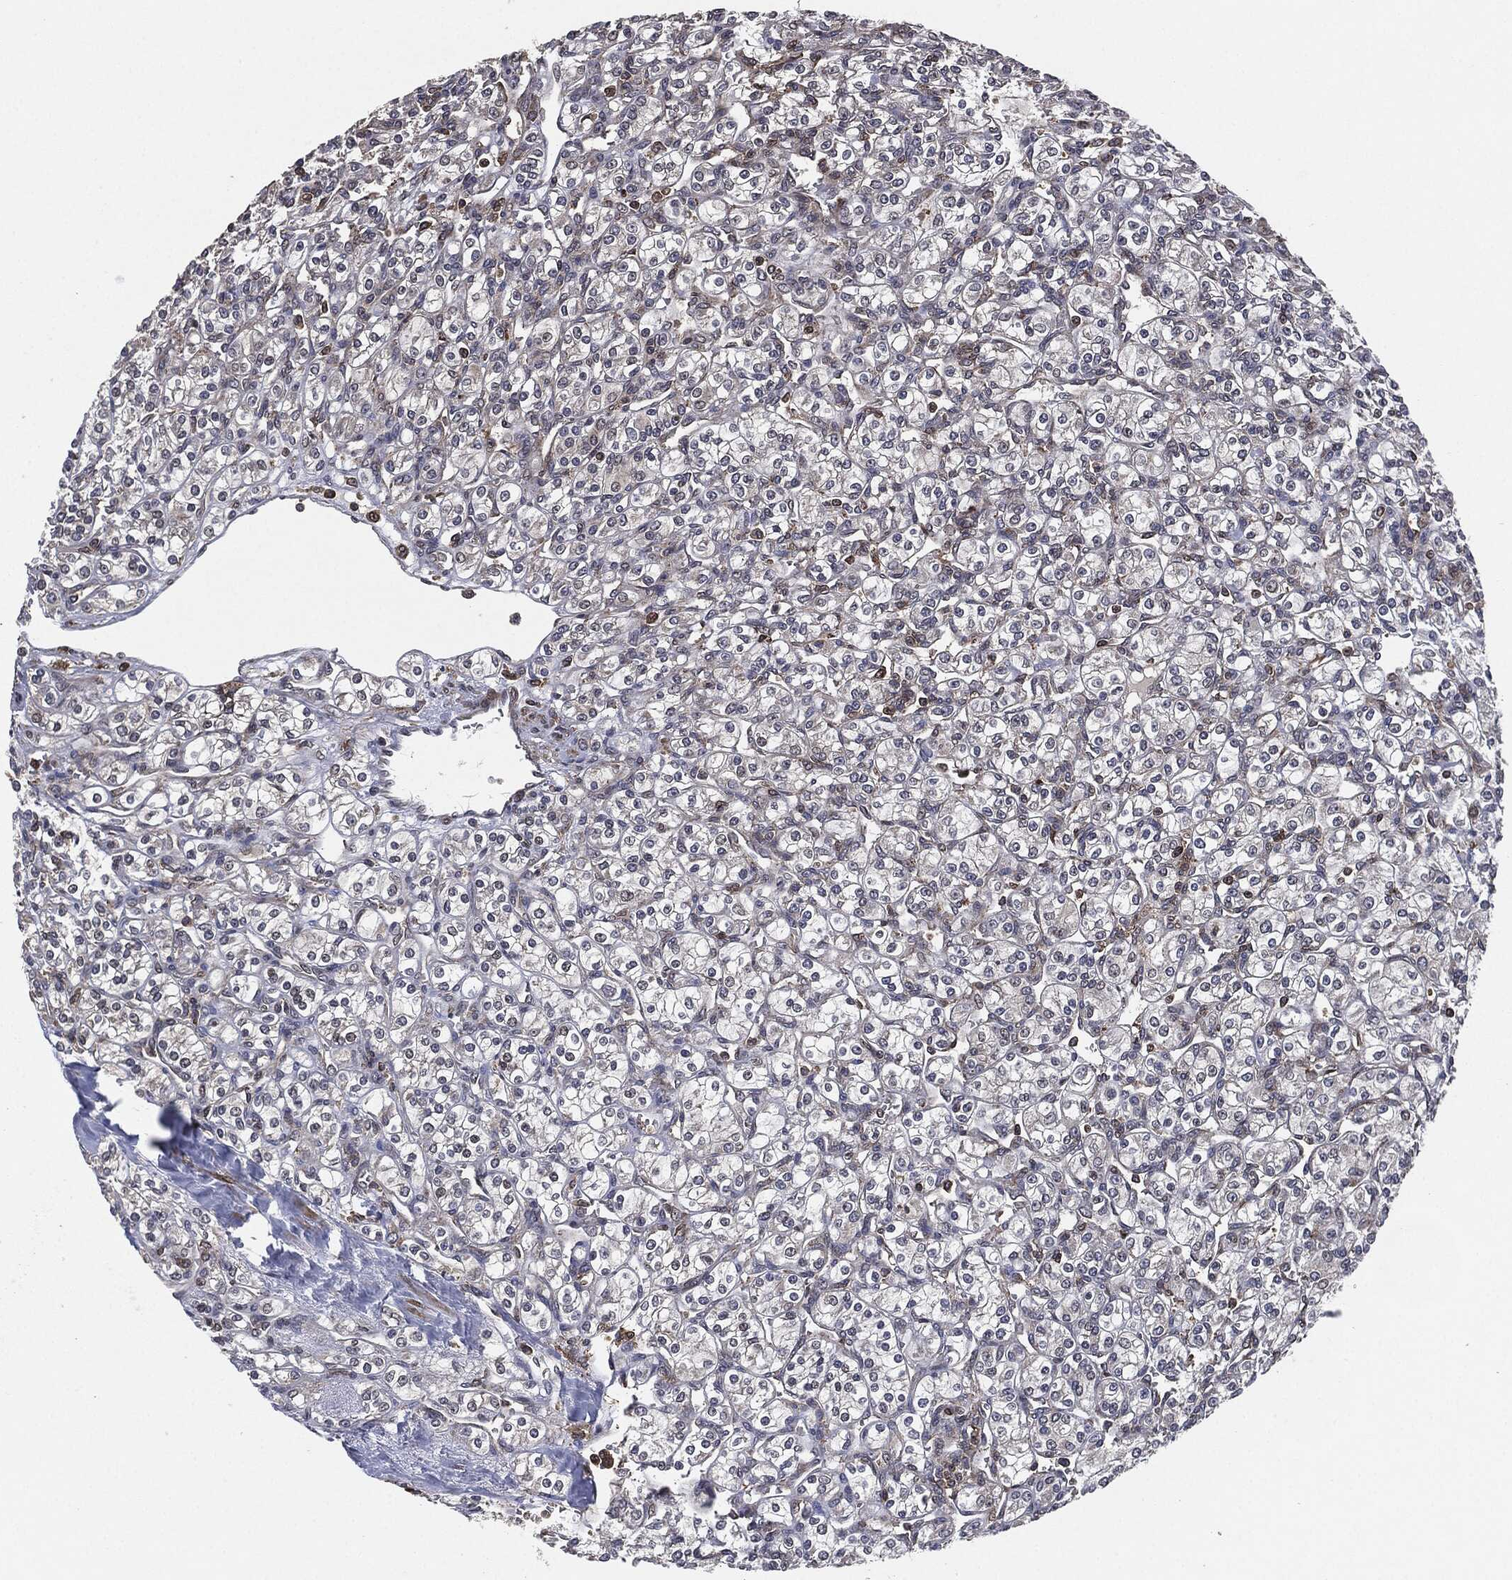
{"staining": {"intensity": "negative", "quantity": "none", "location": "none"}, "tissue": "renal cancer", "cell_type": "Tumor cells", "image_type": "cancer", "snomed": [{"axis": "morphology", "description": "Adenocarcinoma, NOS"}, {"axis": "topography", "description": "Kidney"}], "caption": "This is an immunohistochemistry photomicrograph of human renal cancer. There is no expression in tumor cells.", "gene": "UBR1", "patient": {"sex": "male", "age": 77}}